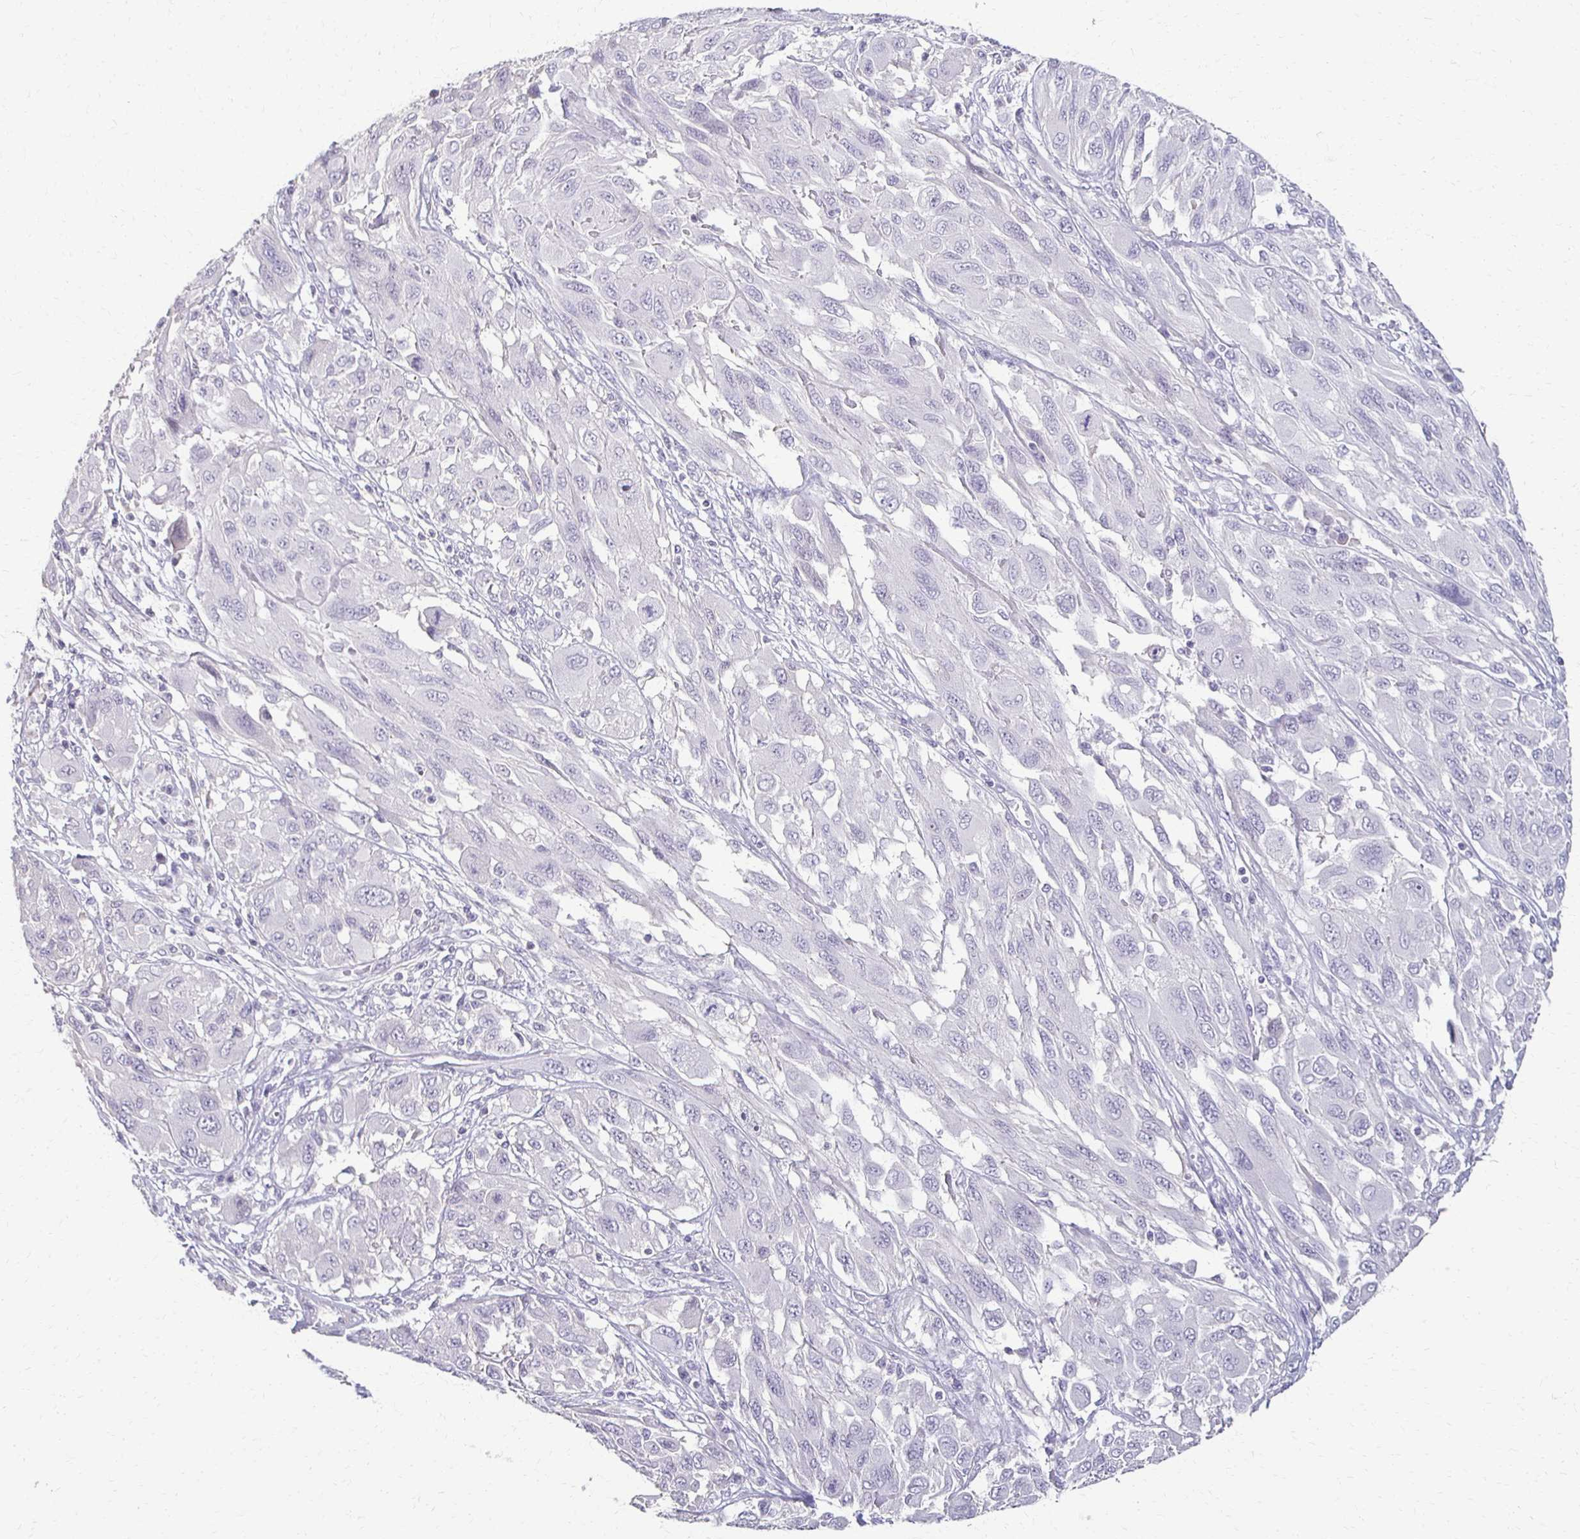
{"staining": {"intensity": "negative", "quantity": "none", "location": "none"}, "tissue": "melanoma", "cell_type": "Tumor cells", "image_type": "cancer", "snomed": [{"axis": "morphology", "description": "Malignant melanoma, NOS"}, {"axis": "topography", "description": "Skin"}], "caption": "Melanoma was stained to show a protein in brown. There is no significant staining in tumor cells.", "gene": "FOXO4", "patient": {"sex": "female", "age": 91}}